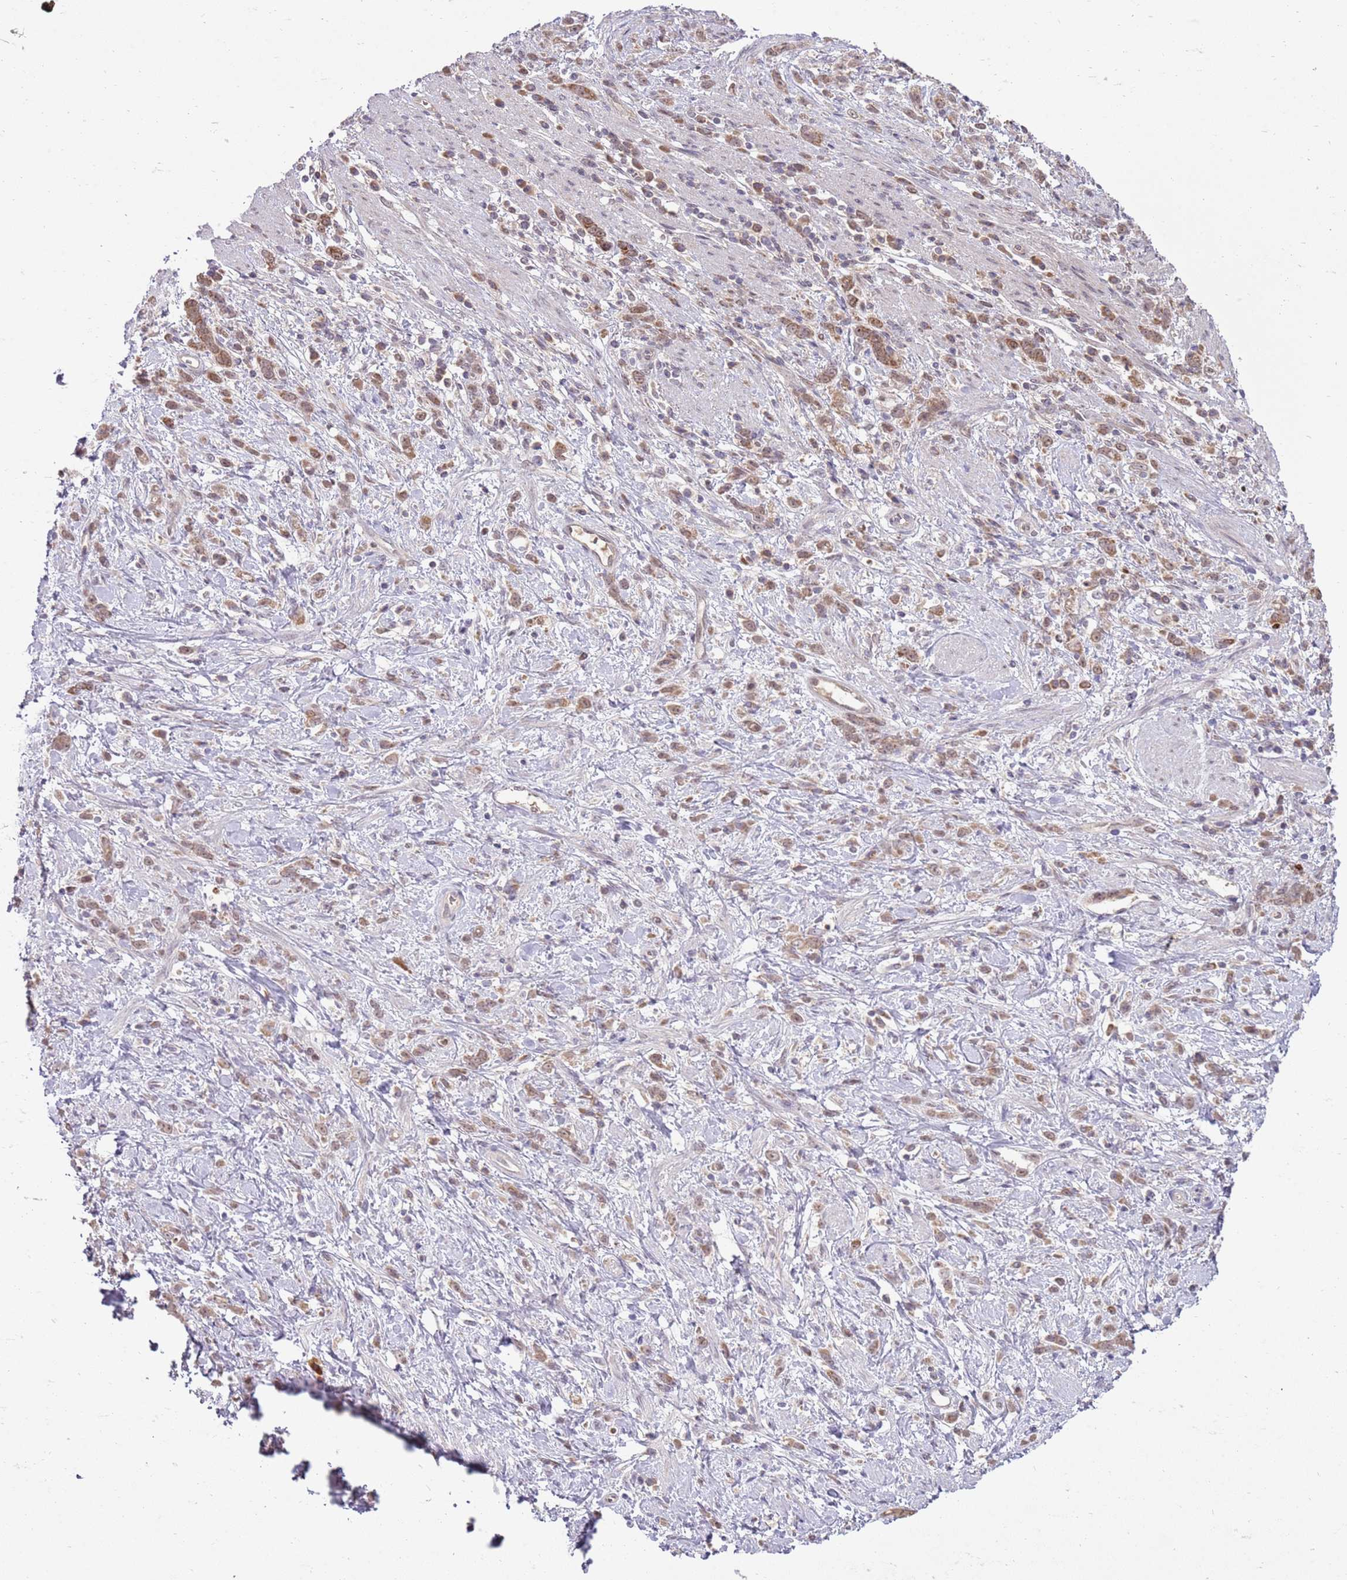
{"staining": {"intensity": "moderate", "quantity": "25%-75%", "location": "cytoplasmic/membranous"}, "tissue": "stomach cancer", "cell_type": "Tumor cells", "image_type": "cancer", "snomed": [{"axis": "morphology", "description": "Adenocarcinoma, NOS"}, {"axis": "topography", "description": "Stomach"}], "caption": "Immunohistochemistry (IHC) of stomach adenocarcinoma demonstrates medium levels of moderate cytoplasmic/membranous expression in approximately 25%-75% of tumor cells.", "gene": "NBPF6", "patient": {"sex": "female", "age": 60}}